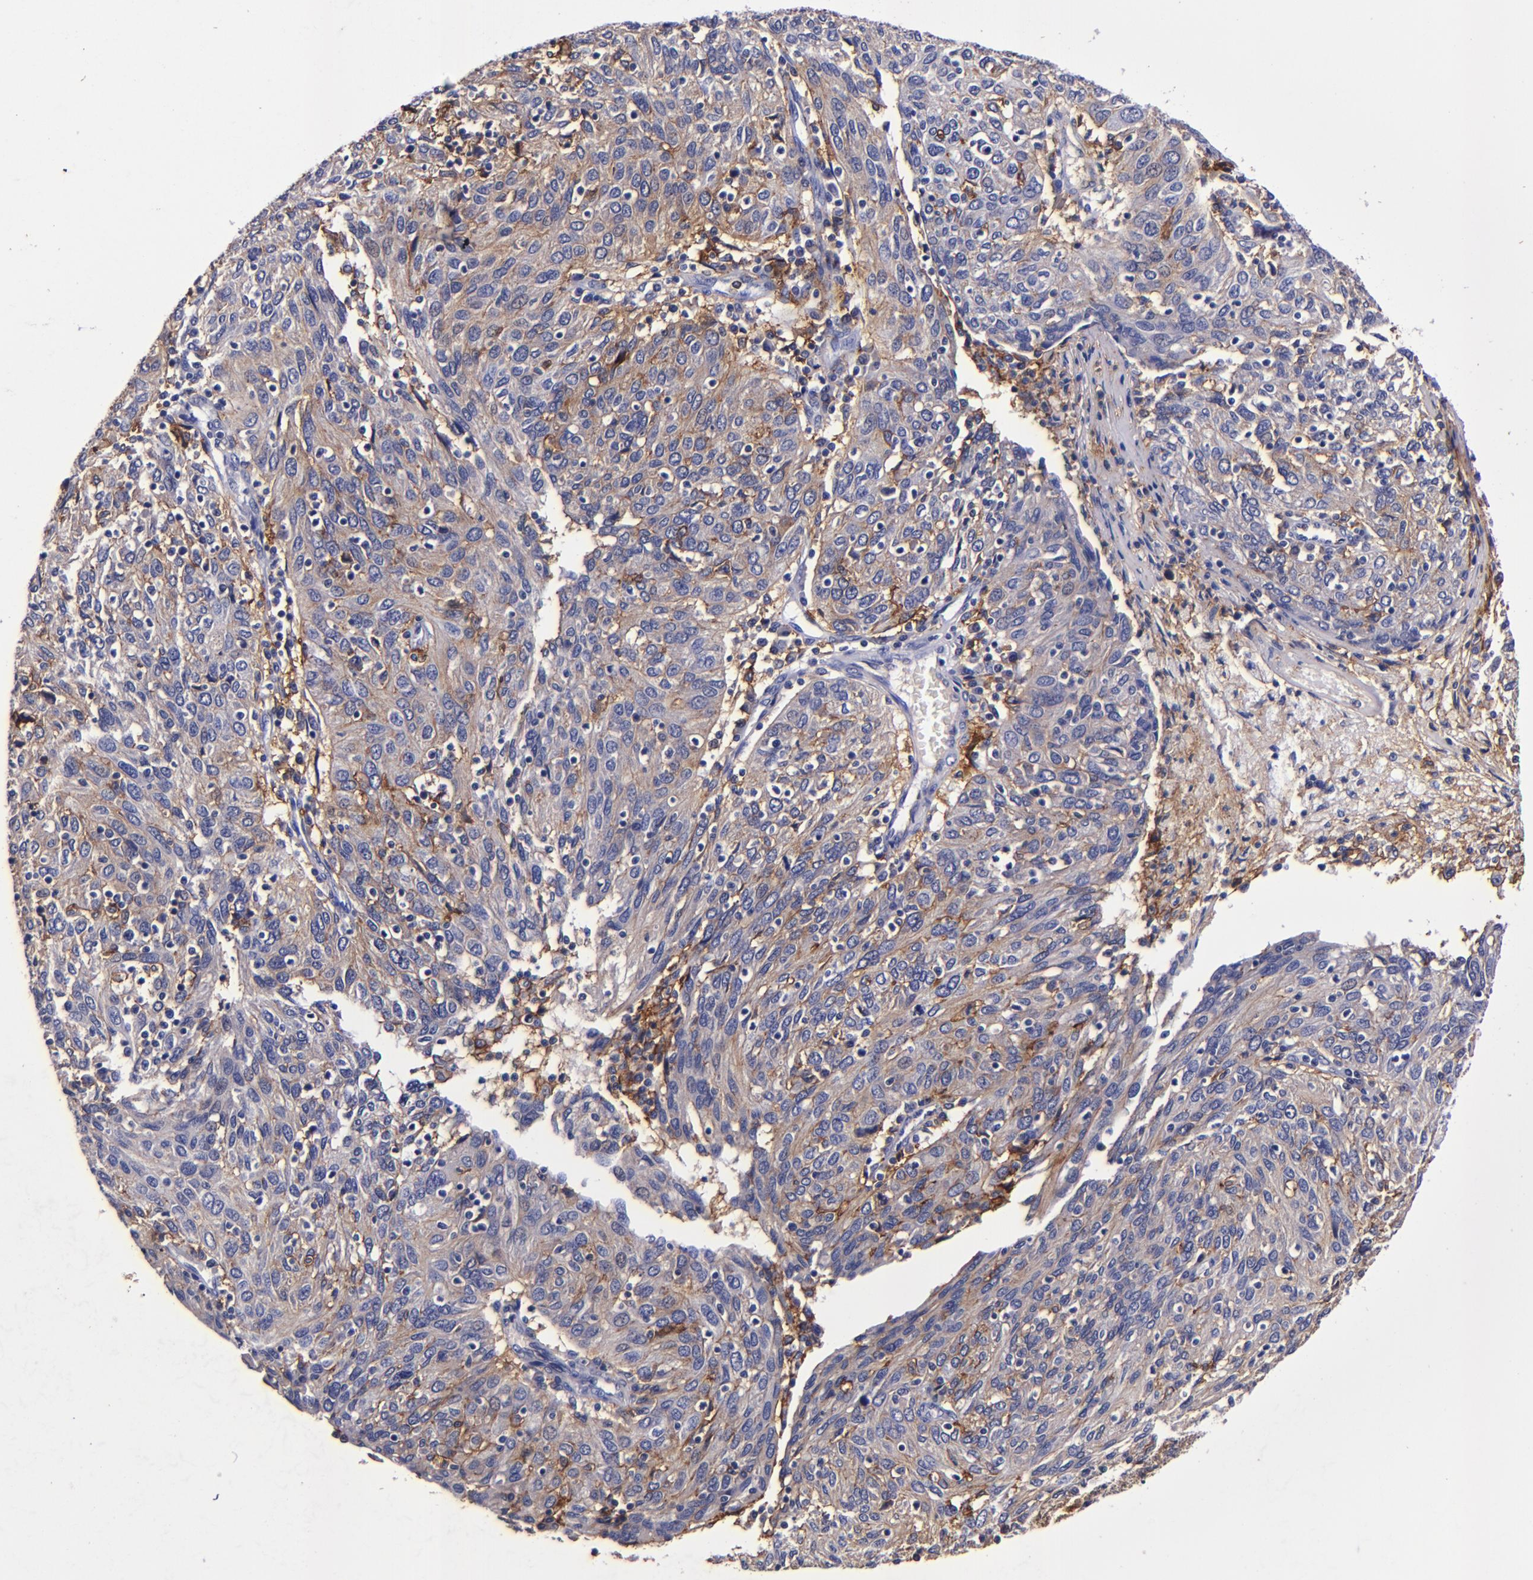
{"staining": {"intensity": "moderate", "quantity": "25%-75%", "location": "cytoplasmic/membranous"}, "tissue": "ovarian cancer", "cell_type": "Tumor cells", "image_type": "cancer", "snomed": [{"axis": "morphology", "description": "Carcinoma, endometroid"}, {"axis": "topography", "description": "Ovary"}], "caption": "Immunohistochemical staining of ovarian cancer (endometroid carcinoma) reveals medium levels of moderate cytoplasmic/membranous protein staining in about 25%-75% of tumor cells.", "gene": "SIRPA", "patient": {"sex": "female", "age": 50}}